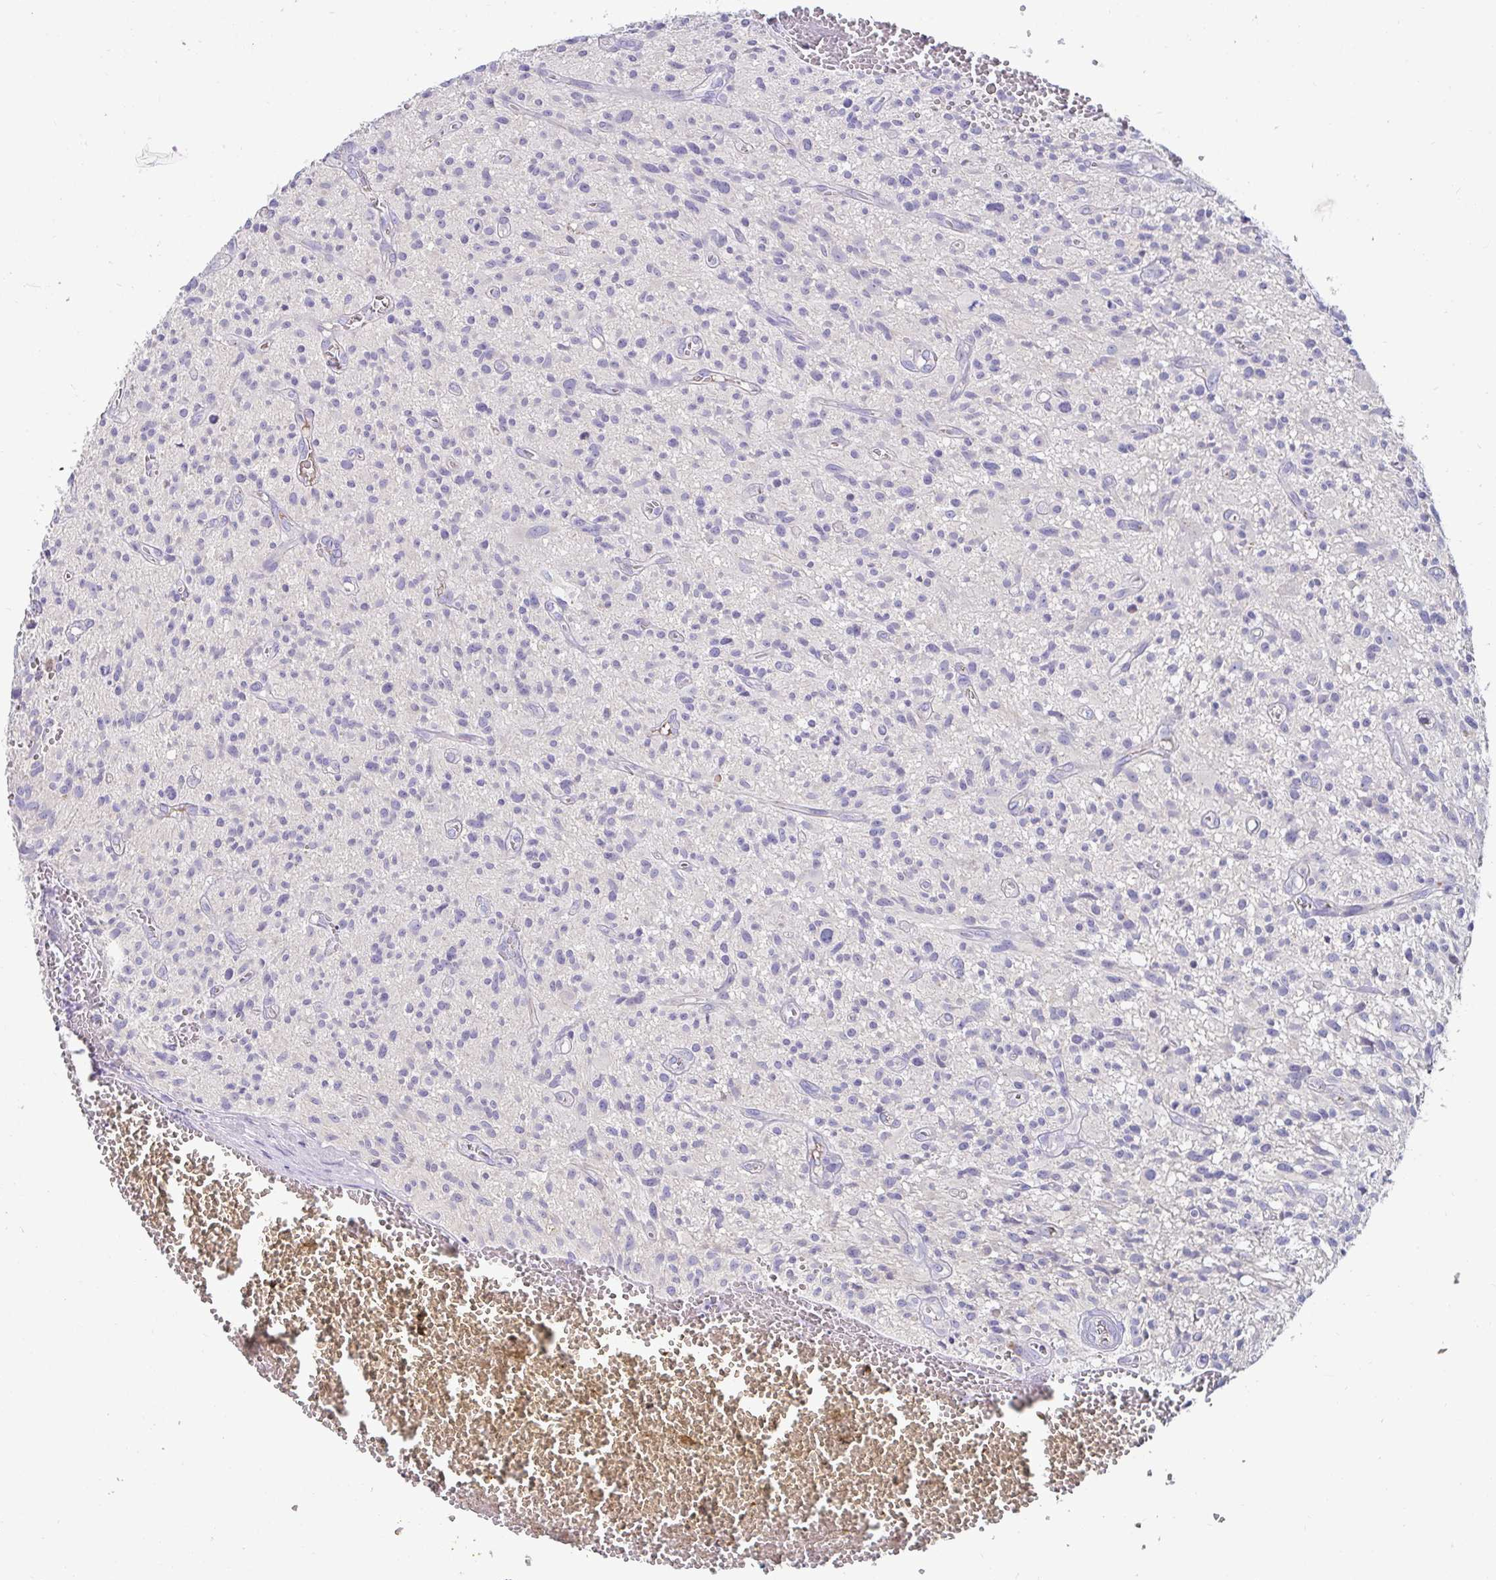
{"staining": {"intensity": "negative", "quantity": "none", "location": "none"}, "tissue": "glioma", "cell_type": "Tumor cells", "image_type": "cancer", "snomed": [{"axis": "morphology", "description": "Glioma, malignant, High grade"}, {"axis": "topography", "description": "Brain"}], "caption": "The histopathology image shows no staining of tumor cells in malignant glioma (high-grade).", "gene": "C4orf17", "patient": {"sex": "male", "age": 75}}